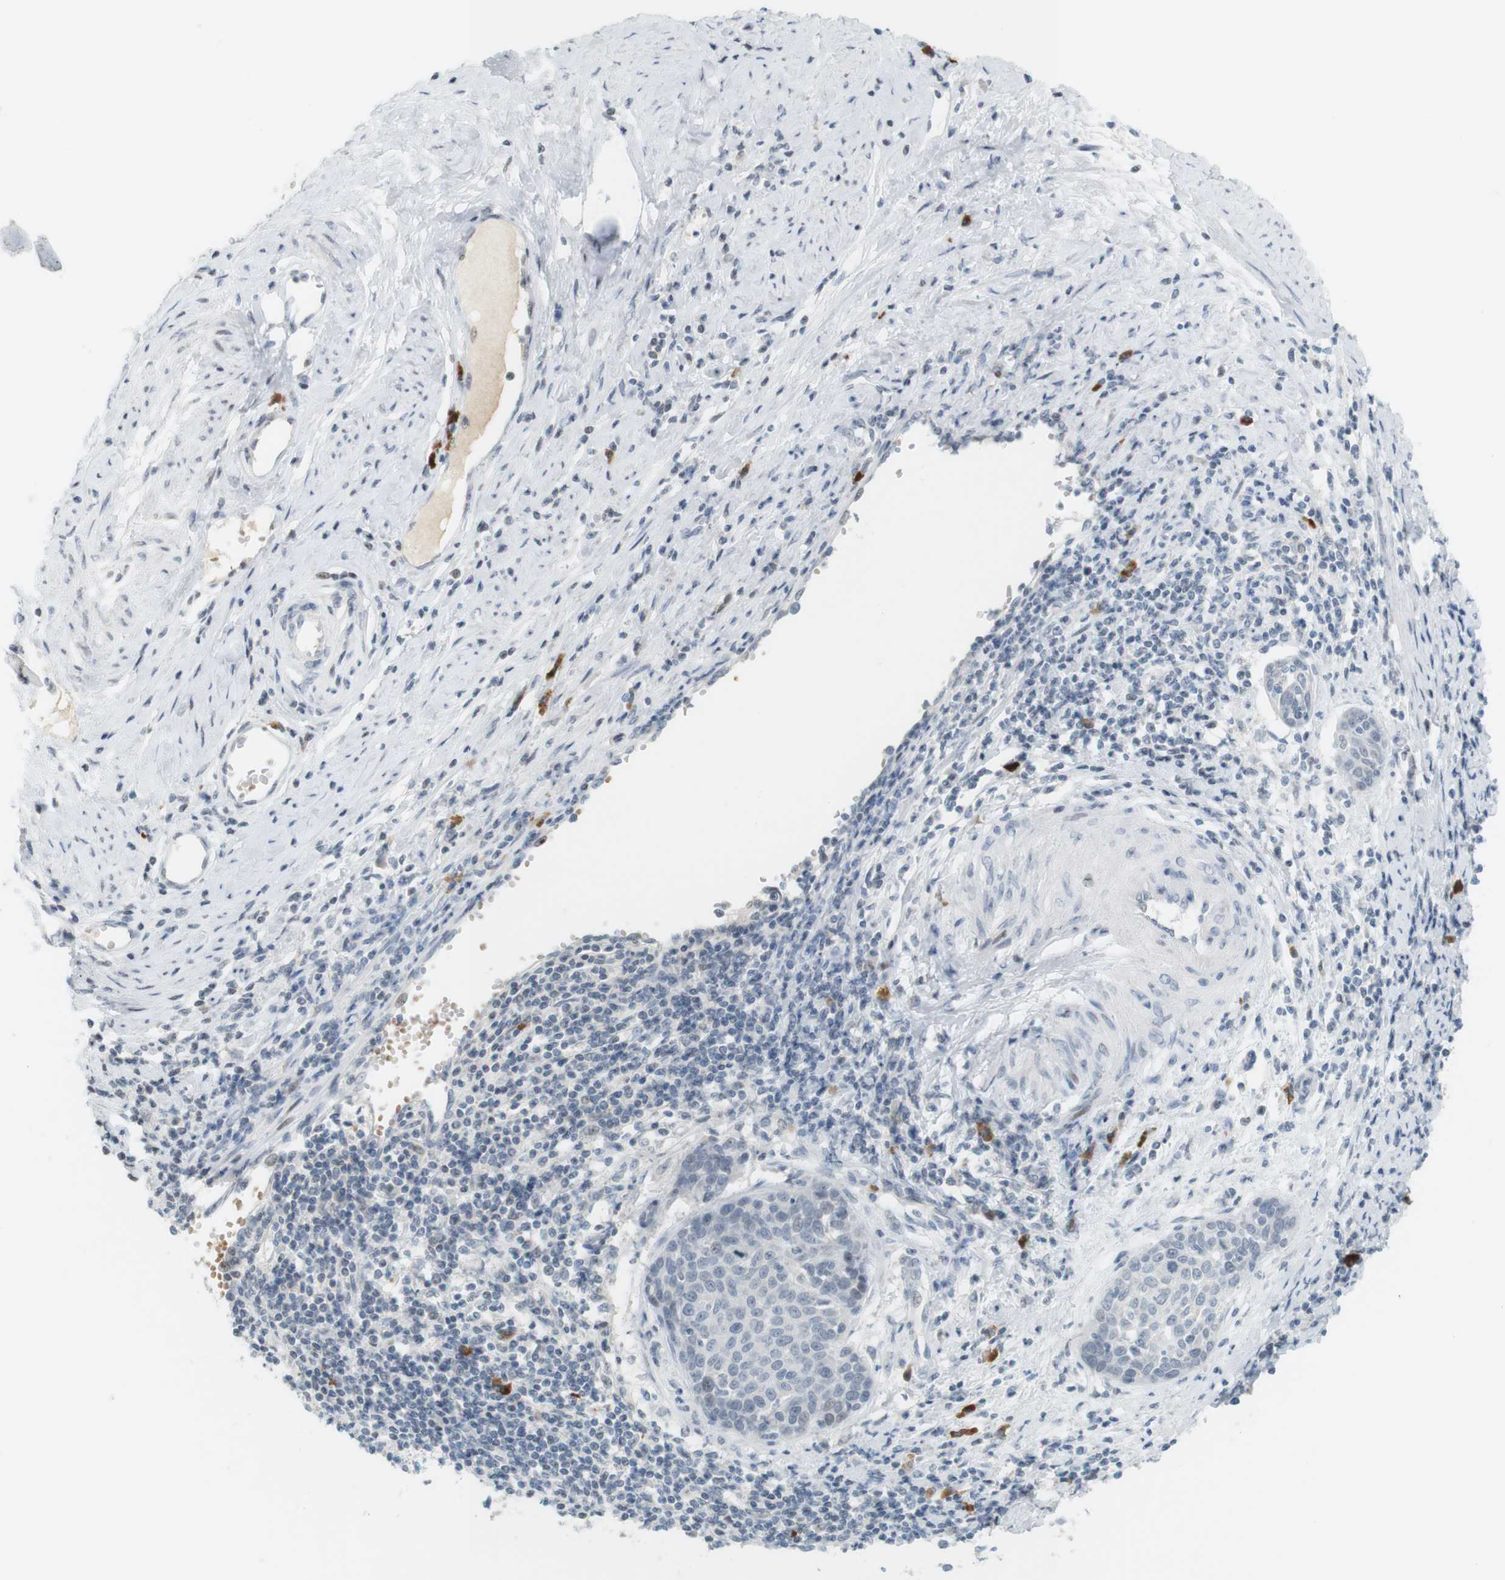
{"staining": {"intensity": "negative", "quantity": "none", "location": "none"}, "tissue": "cervical cancer", "cell_type": "Tumor cells", "image_type": "cancer", "snomed": [{"axis": "morphology", "description": "Squamous cell carcinoma, NOS"}, {"axis": "topography", "description": "Cervix"}], "caption": "Cervical cancer stained for a protein using IHC demonstrates no positivity tumor cells.", "gene": "DMC1", "patient": {"sex": "female", "age": 38}}